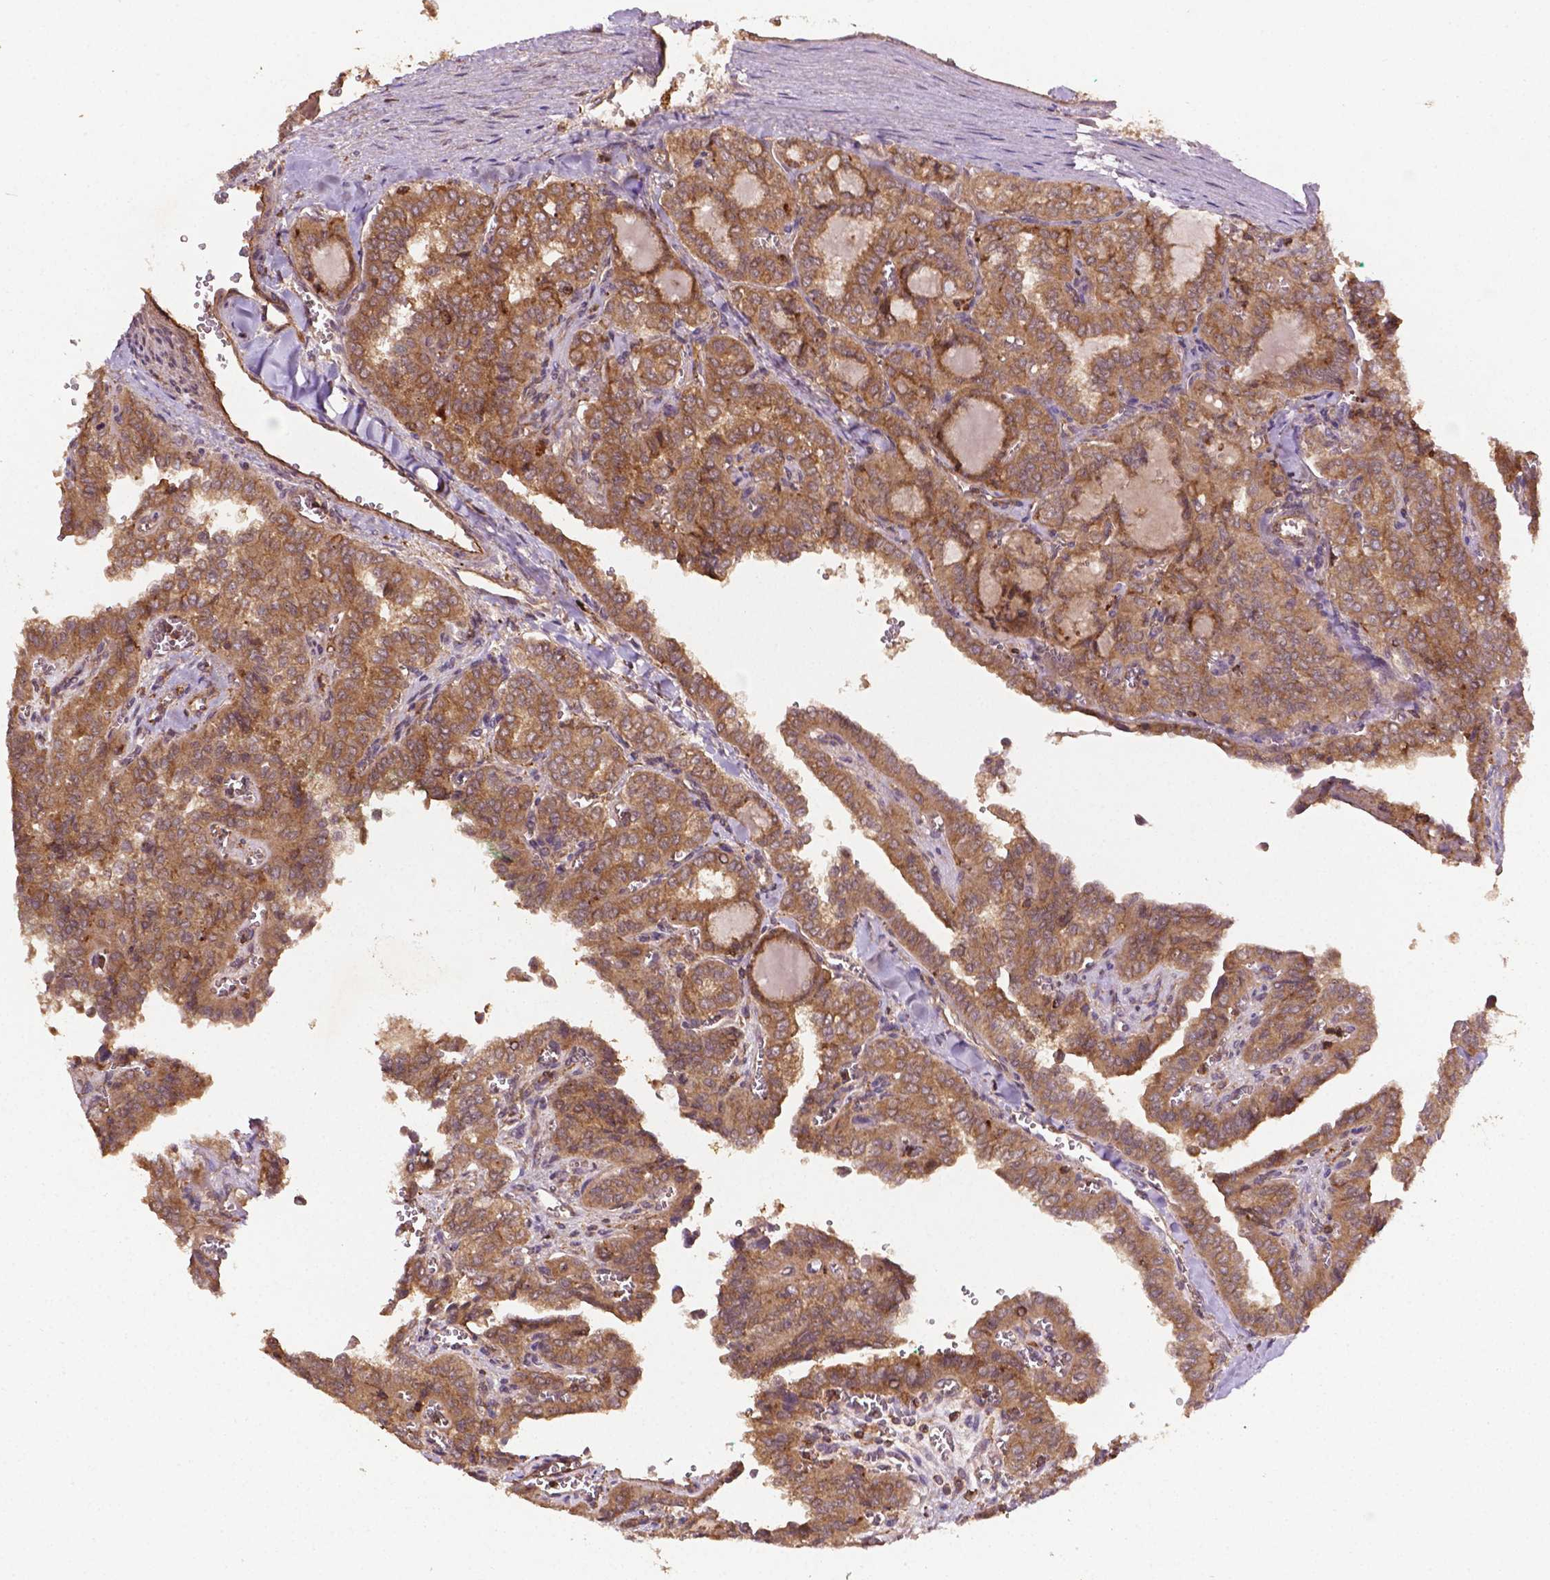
{"staining": {"intensity": "moderate", "quantity": ">75%", "location": "cytoplasmic/membranous"}, "tissue": "thyroid cancer", "cell_type": "Tumor cells", "image_type": "cancer", "snomed": [{"axis": "morphology", "description": "Papillary adenocarcinoma, NOS"}, {"axis": "topography", "description": "Thyroid gland"}], "caption": "Protein expression analysis of human thyroid cancer reveals moderate cytoplasmic/membranous staining in approximately >75% of tumor cells.", "gene": "ZMYND19", "patient": {"sex": "female", "age": 41}}